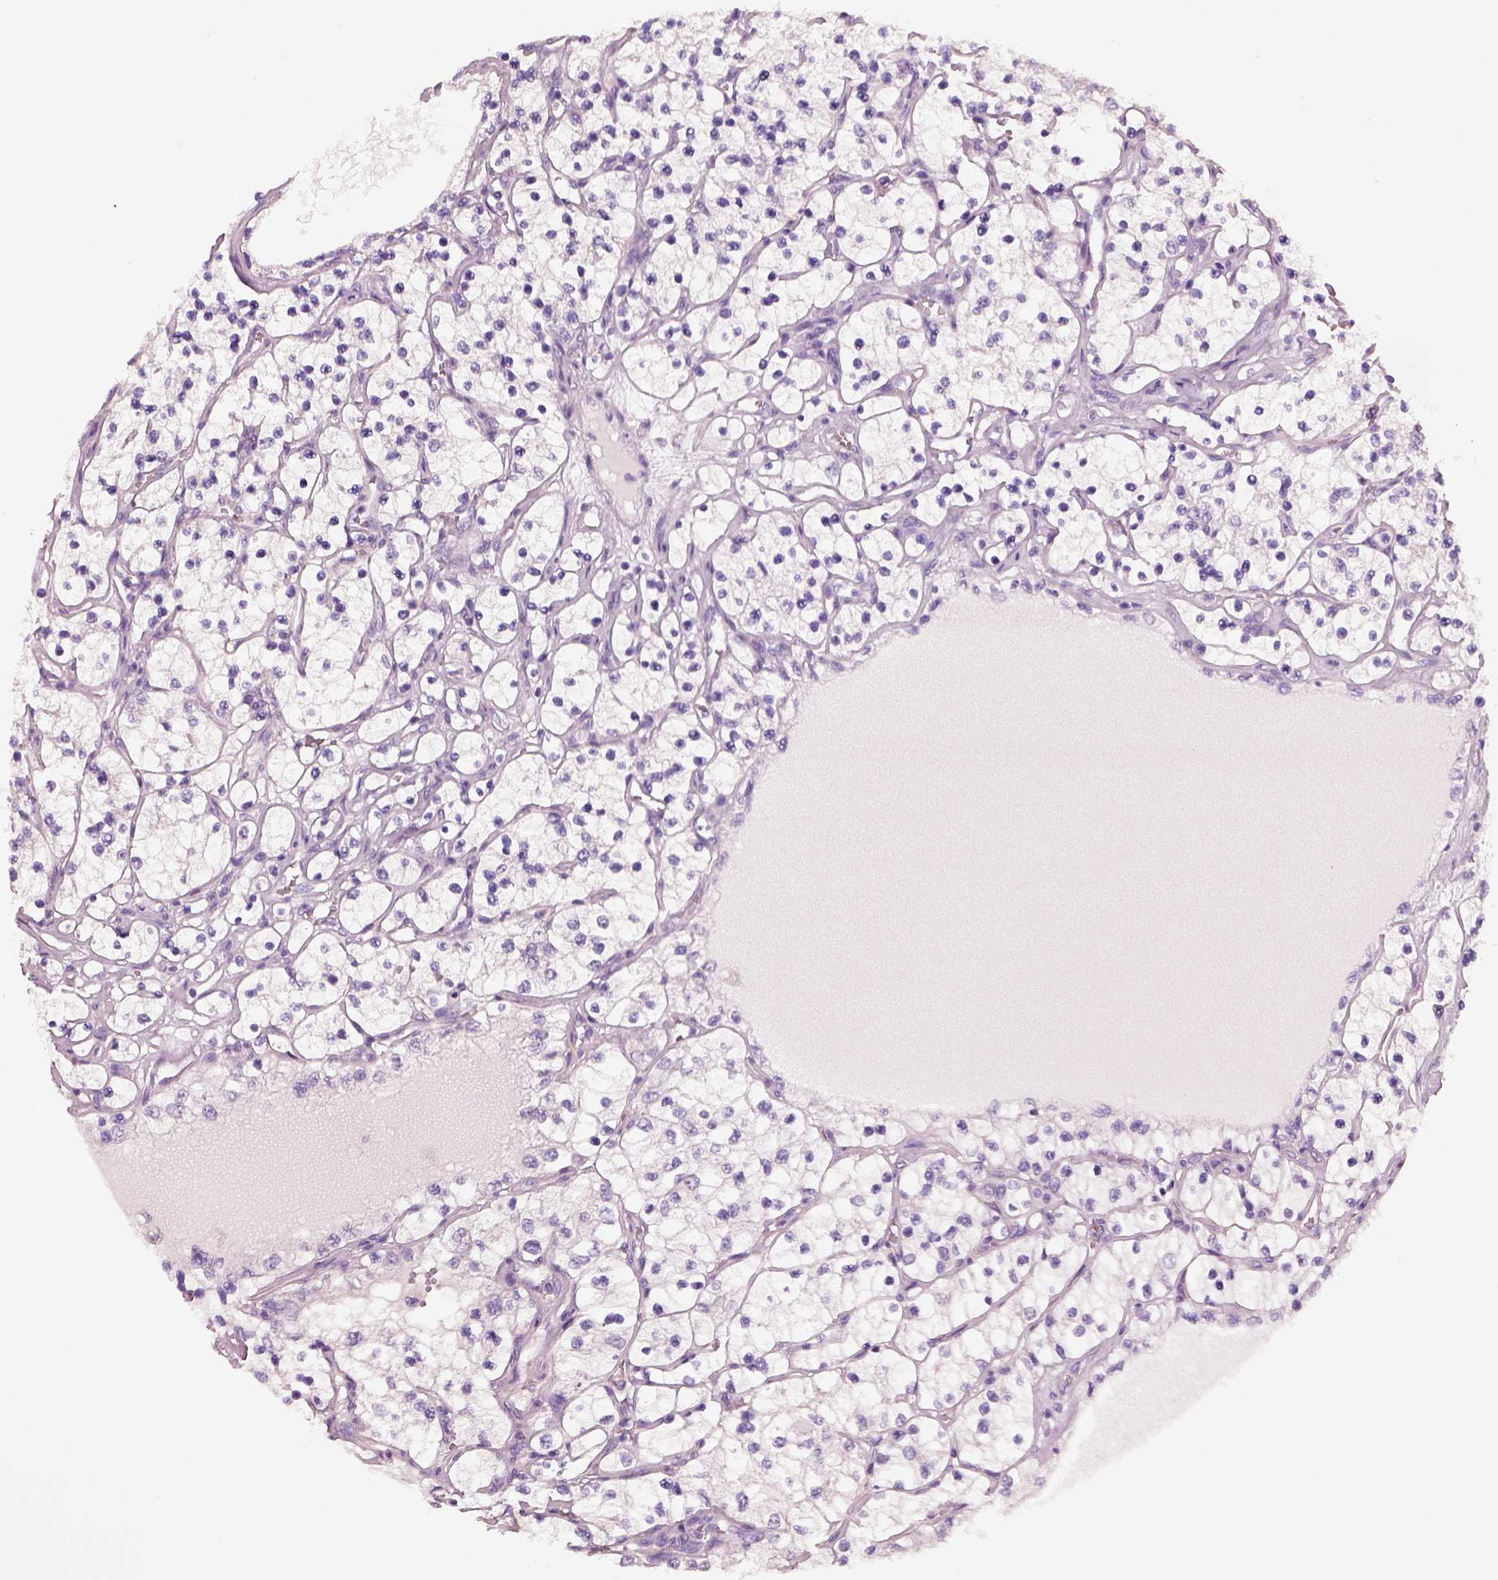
{"staining": {"intensity": "negative", "quantity": "none", "location": "none"}, "tissue": "renal cancer", "cell_type": "Tumor cells", "image_type": "cancer", "snomed": [{"axis": "morphology", "description": "Adenocarcinoma, NOS"}, {"axis": "topography", "description": "Kidney"}], "caption": "DAB immunohistochemical staining of renal adenocarcinoma reveals no significant expression in tumor cells. (Stains: DAB (3,3'-diaminobenzidine) IHC with hematoxylin counter stain, Microscopy: brightfield microscopy at high magnification).", "gene": "ELSPBP1", "patient": {"sex": "female", "age": 69}}